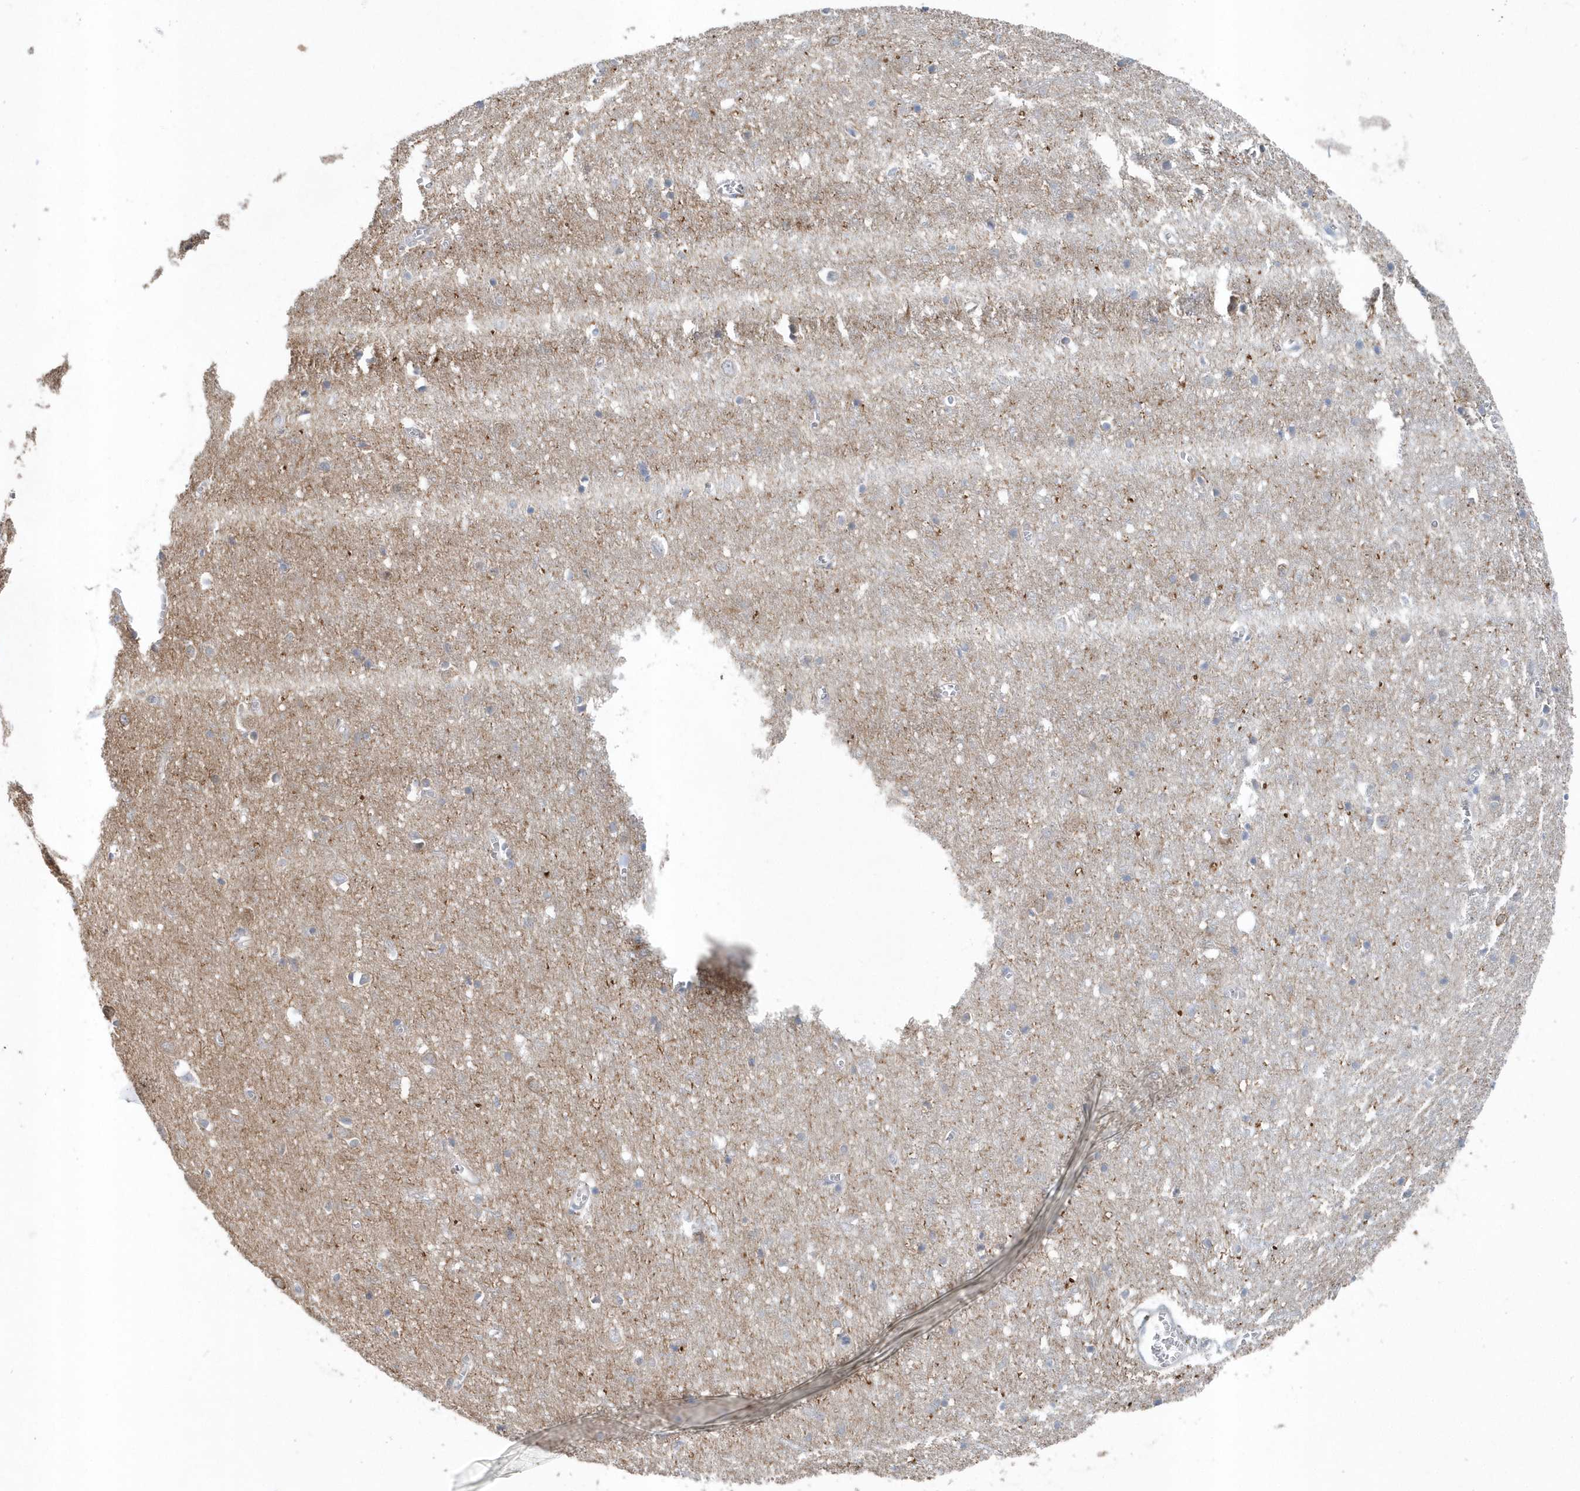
{"staining": {"intensity": "negative", "quantity": "none", "location": "none"}, "tissue": "cerebral cortex", "cell_type": "Endothelial cells", "image_type": "normal", "snomed": [{"axis": "morphology", "description": "Normal tissue, NOS"}, {"axis": "topography", "description": "Cerebral cortex"}], "caption": "Protein analysis of benign cerebral cortex shows no significant staining in endothelial cells.", "gene": "MCC", "patient": {"sex": "female", "age": 64}}